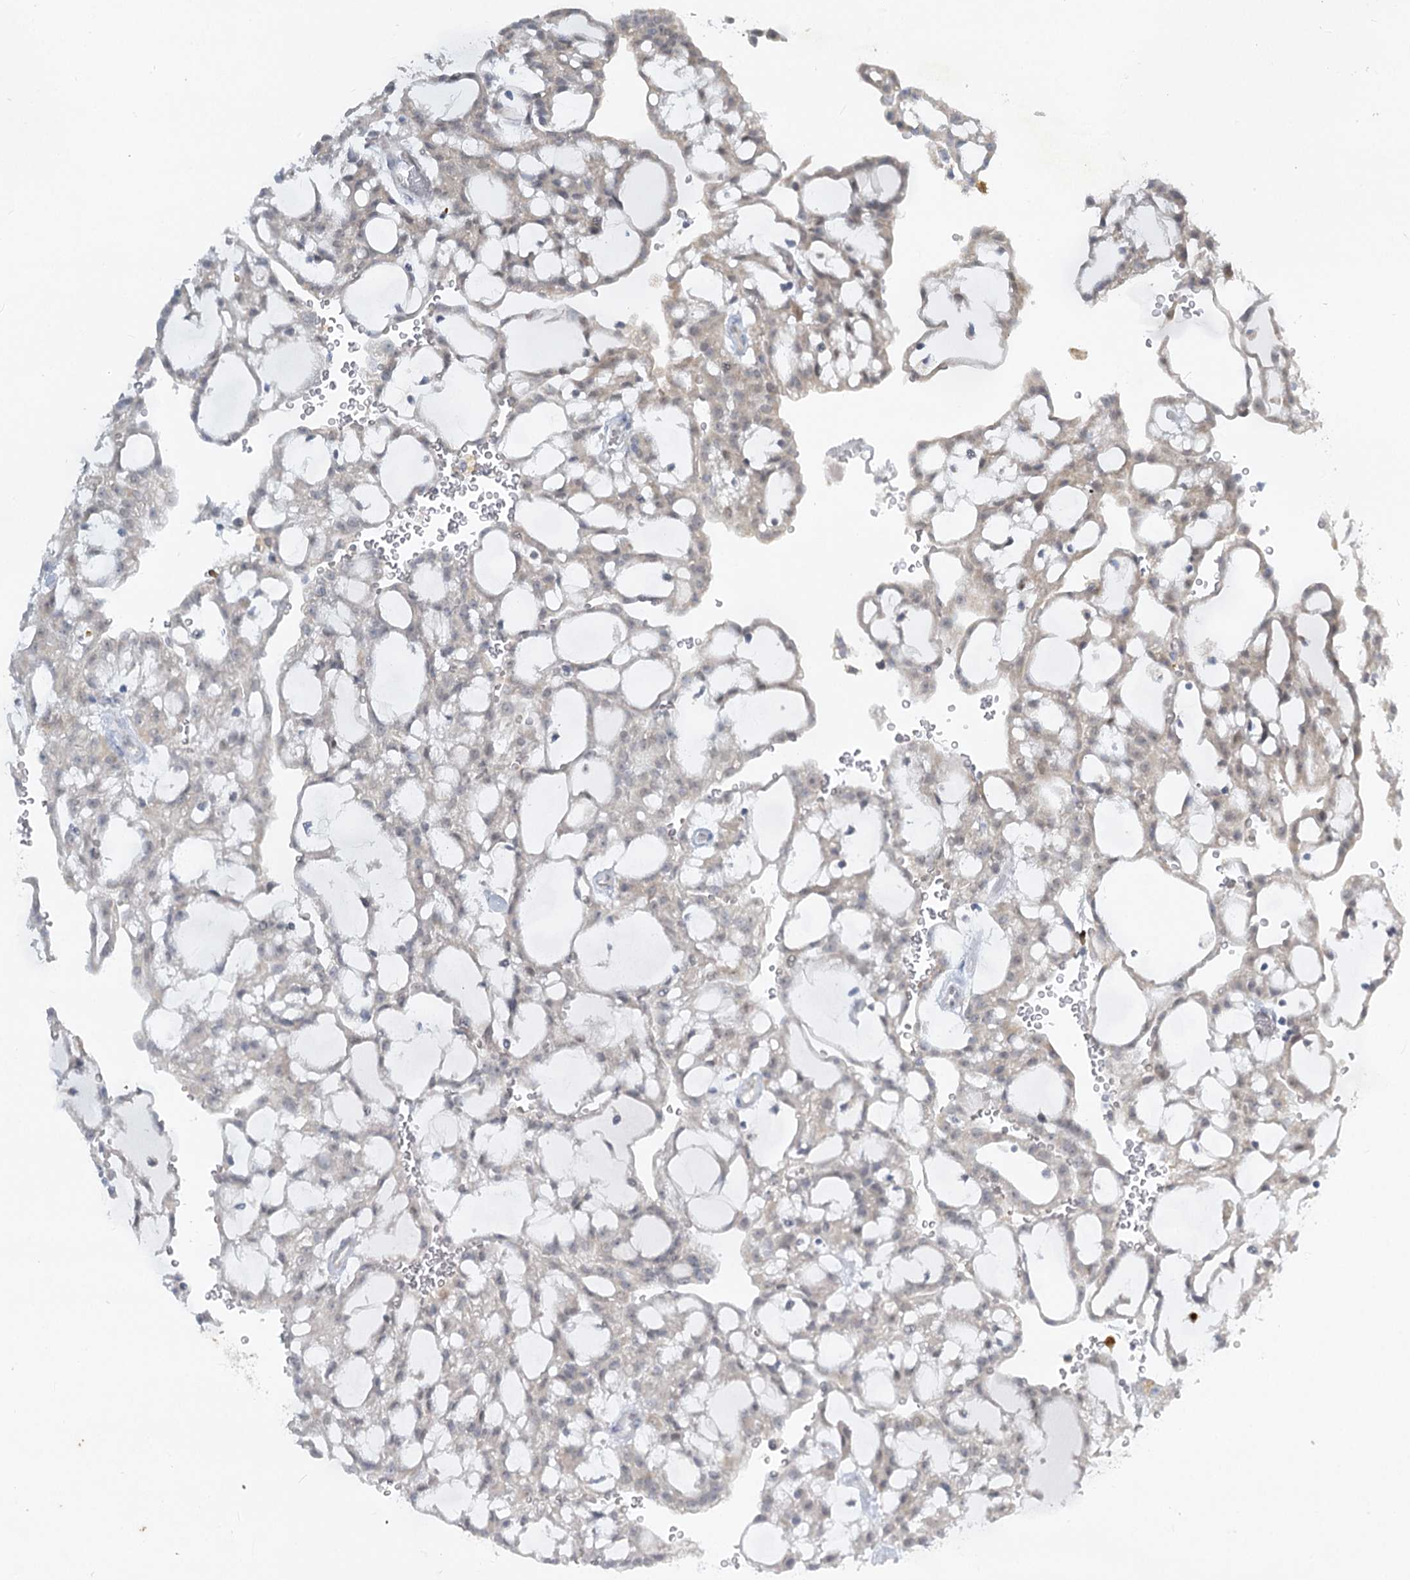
{"staining": {"intensity": "negative", "quantity": "none", "location": "none"}, "tissue": "renal cancer", "cell_type": "Tumor cells", "image_type": "cancer", "snomed": [{"axis": "morphology", "description": "Adenocarcinoma, NOS"}, {"axis": "topography", "description": "Kidney"}], "caption": "Immunohistochemistry (IHC) image of renal adenocarcinoma stained for a protein (brown), which exhibits no expression in tumor cells. The staining is performed using DAB brown chromogen with nuclei counter-stained in using hematoxylin.", "gene": "ABITRAM", "patient": {"sex": "male", "age": 63}}